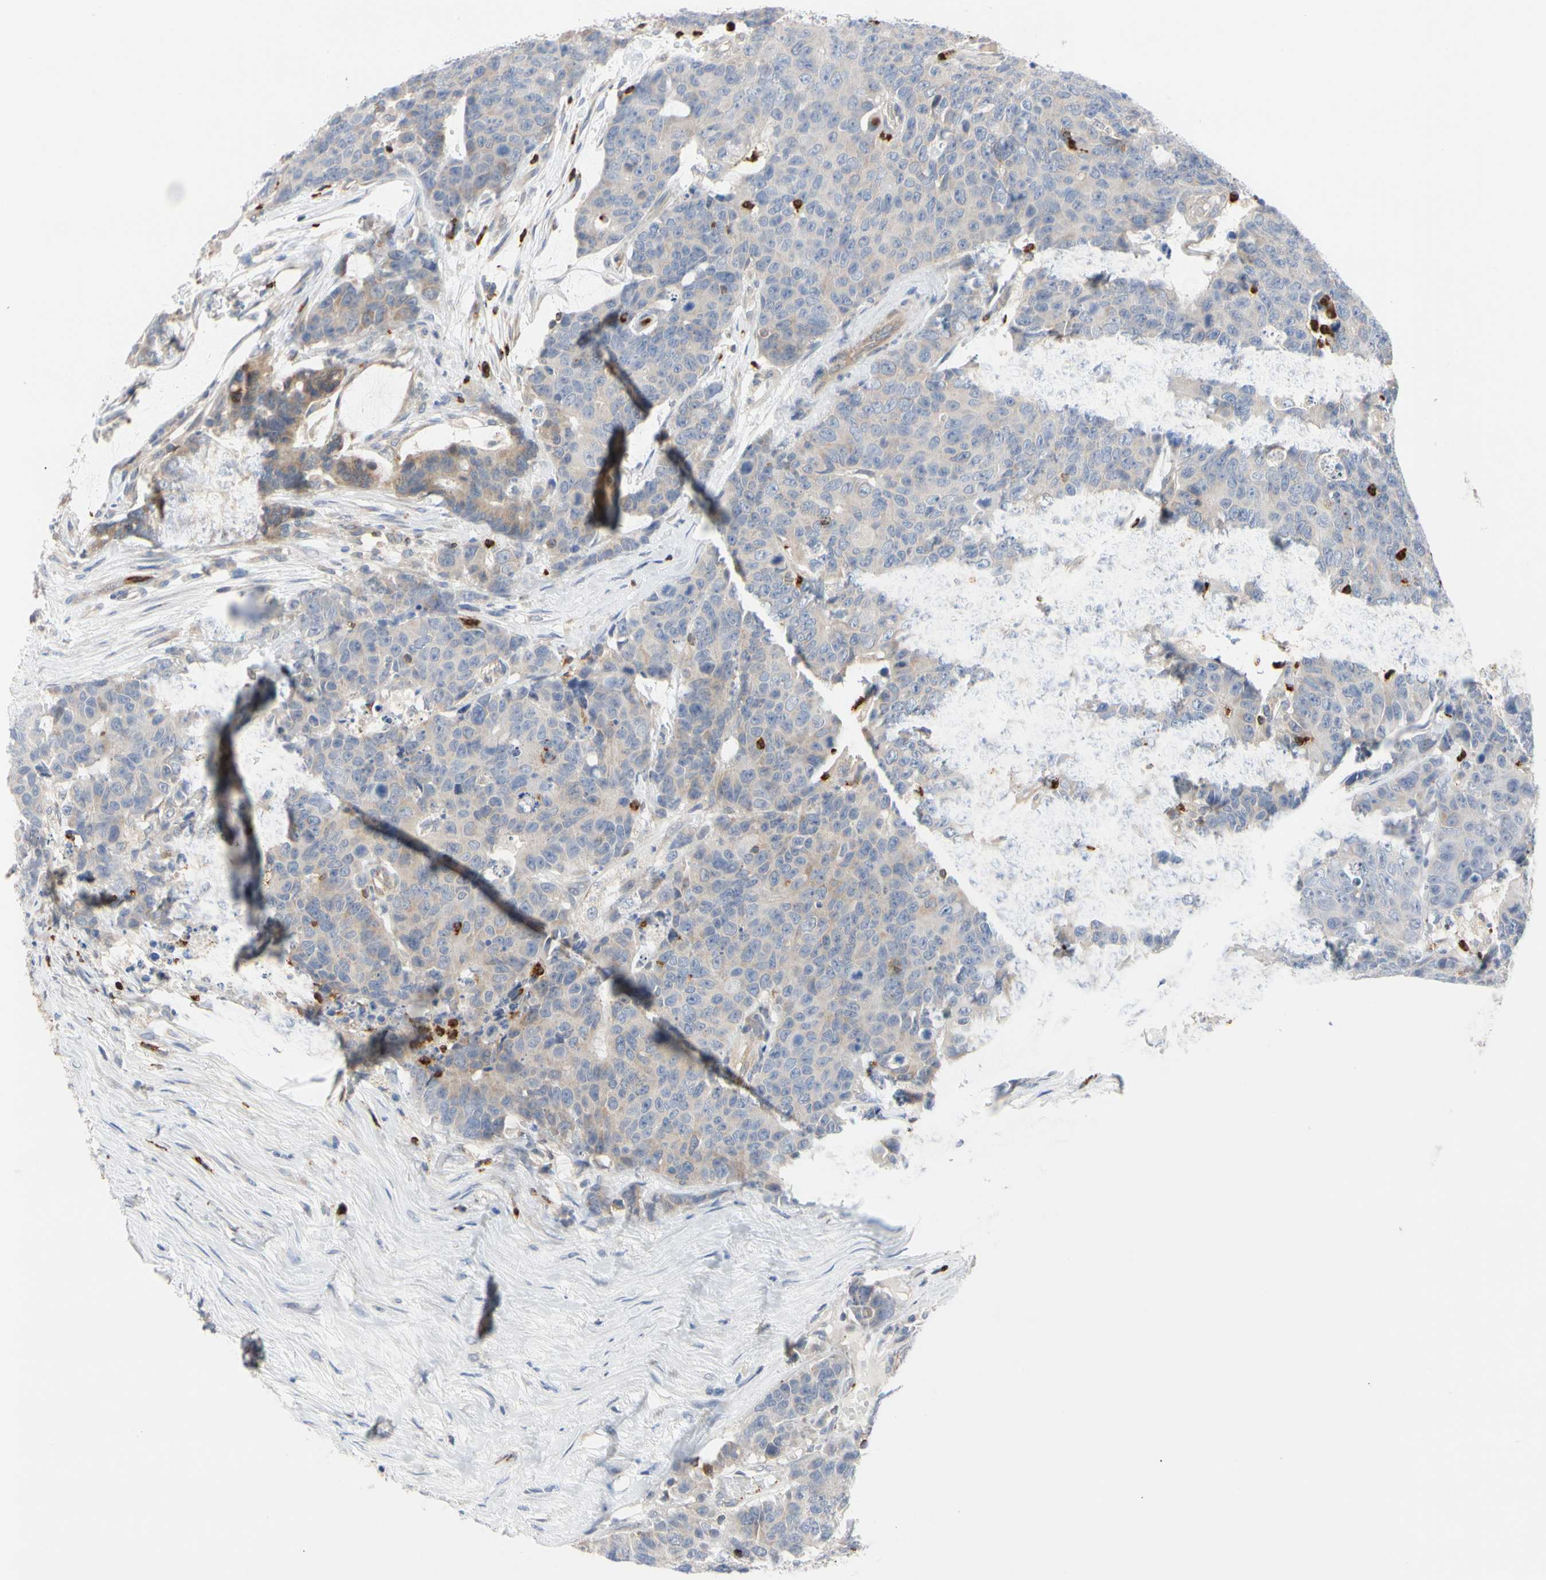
{"staining": {"intensity": "weak", "quantity": "25%-75%", "location": "cytoplasmic/membranous"}, "tissue": "colorectal cancer", "cell_type": "Tumor cells", "image_type": "cancer", "snomed": [{"axis": "morphology", "description": "Adenocarcinoma, NOS"}, {"axis": "topography", "description": "Colon"}], "caption": "Weak cytoplasmic/membranous protein expression is seen in approximately 25%-75% of tumor cells in colorectal cancer.", "gene": "MCL1", "patient": {"sex": "female", "age": 86}}